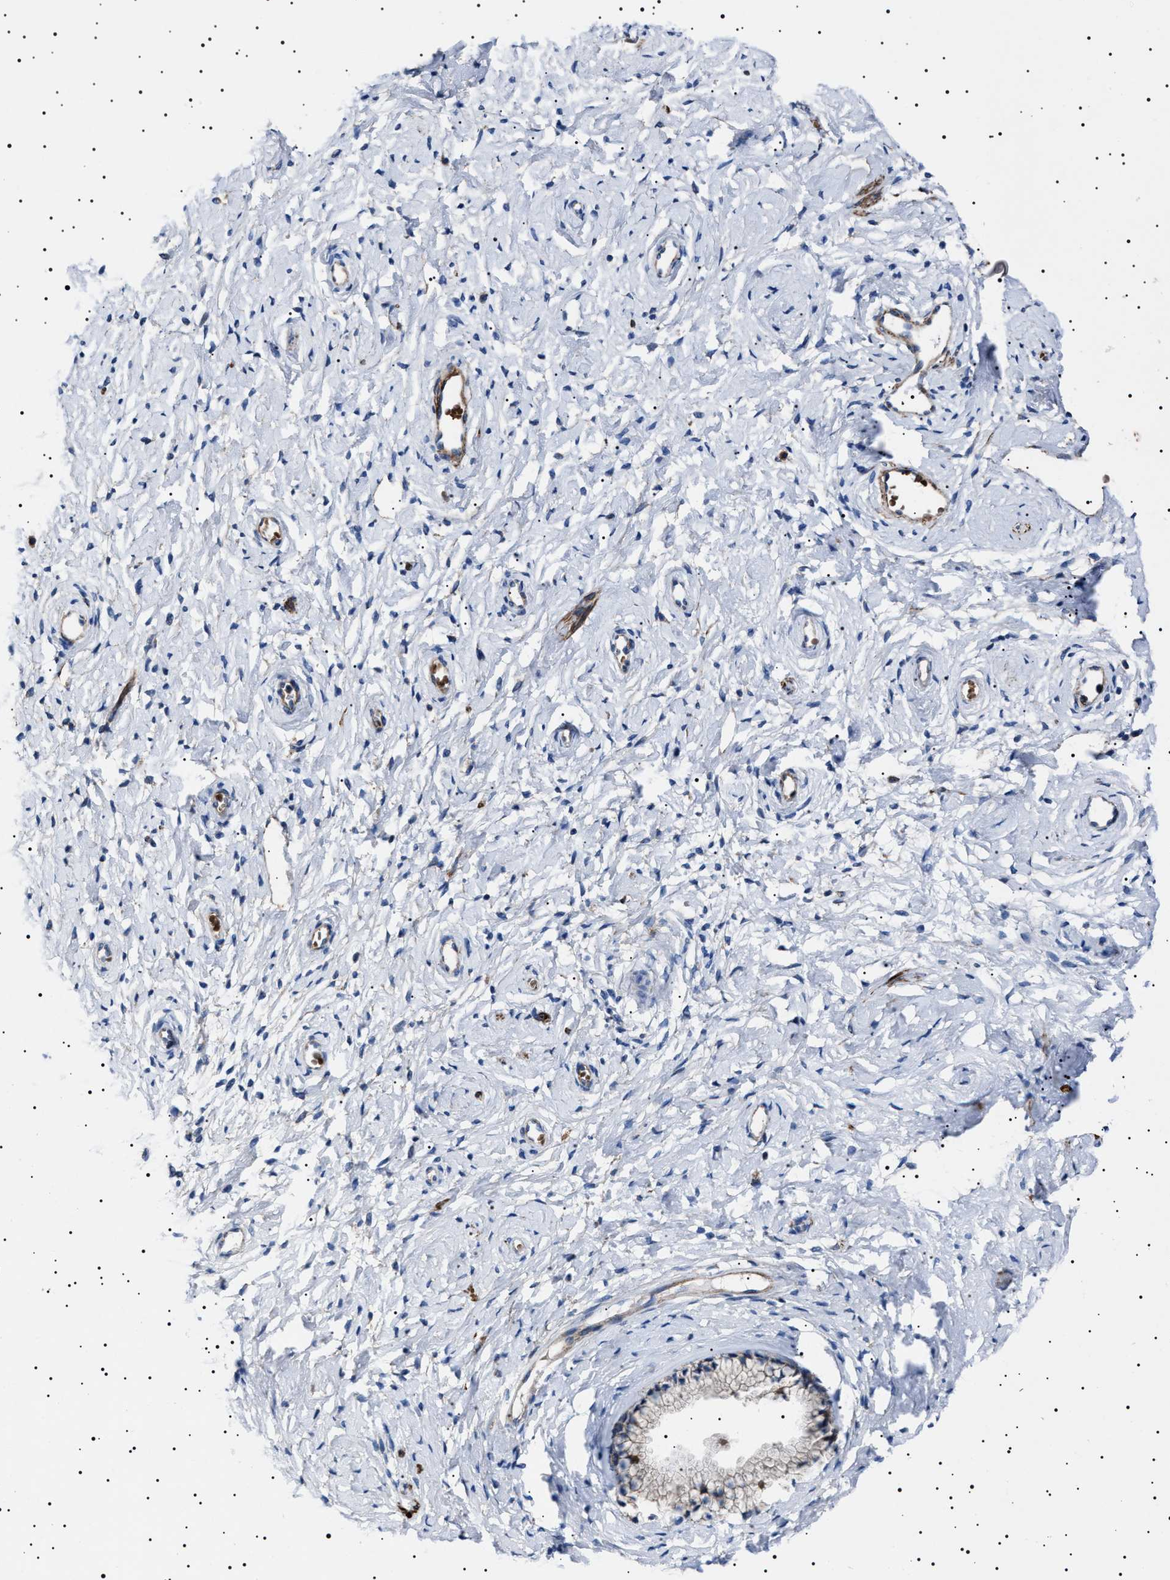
{"staining": {"intensity": "moderate", "quantity": "25%-75%", "location": "cytoplasmic/membranous"}, "tissue": "cervix", "cell_type": "Glandular cells", "image_type": "normal", "snomed": [{"axis": "morphology", "description": "Normal tissue, NOS"}, {"axis": "topography", "description": "Cervix"}], "caption": "Immunohistochemical staining of benign human cervix shows 25%-75% levels of moderate cytoplasmic/membranous protein expression in approximately 25%-75% of glandular cells.", "gene": "NEU1", "patient": {"sex": "female", "age": 72}}